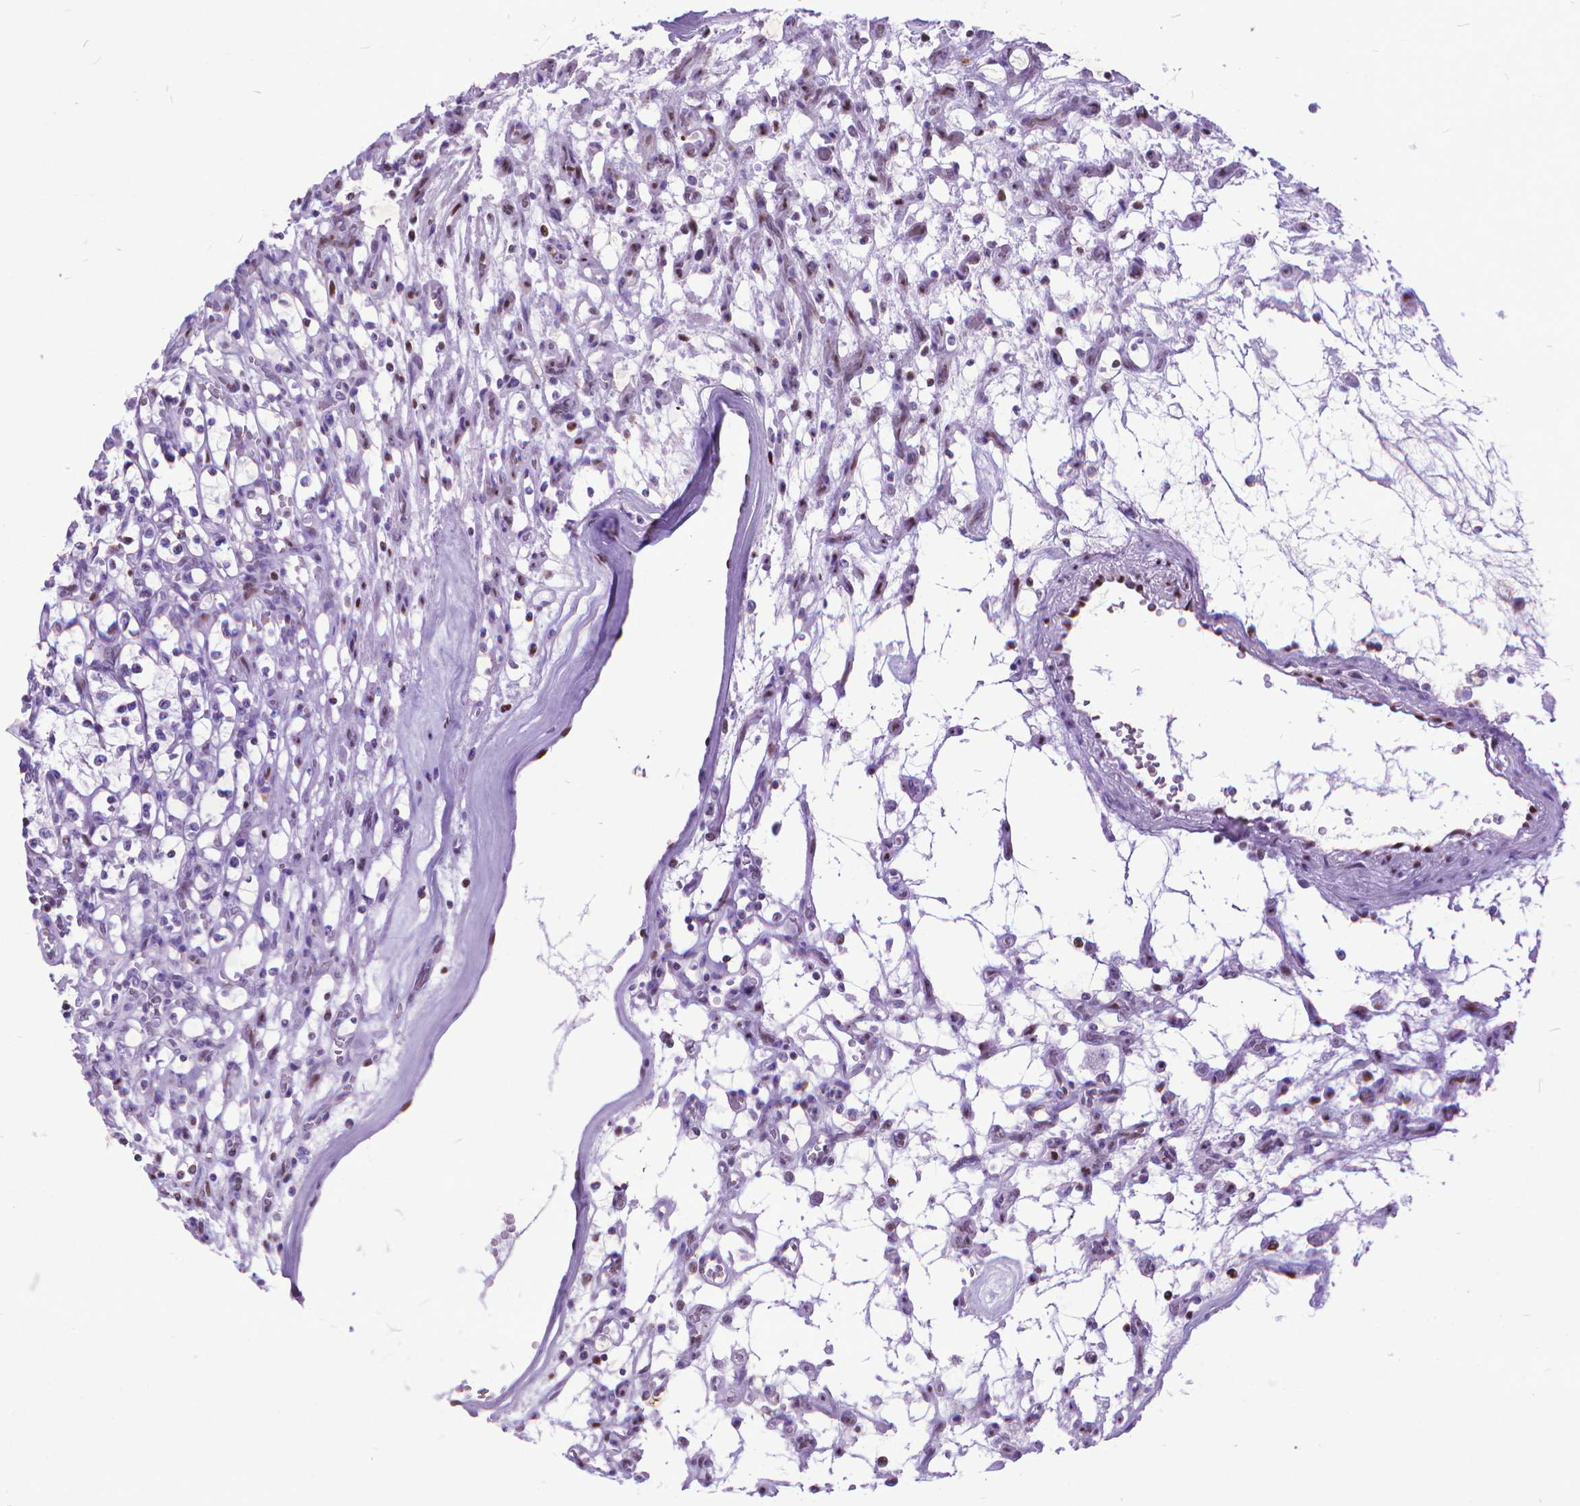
{"staining": {"intensity": "weak", "quantity": "<25%", "location": "nuclear"}, "tissue": "renal cancer", "cell_type": "Tumor cells", "image_type": "cancer", "snomed": [{"axis": "morphology", "description": "Adenocarcinoma, NOS"}, {"axis": "topography", "description": "Kidney"}], "caption": "High power microscopy micrograph of an immunohistochemistry photomicrograph of renal cancer (adenocarcinoma), revealing no significant staining in tumor cells. Brightfield microscopy of immunohistochemistry stained with DAB (brown) and hematoxylin (blue), captured at high magnification.", "gene": "POLE4", "patient": {"sex": "female", "age": 69}}